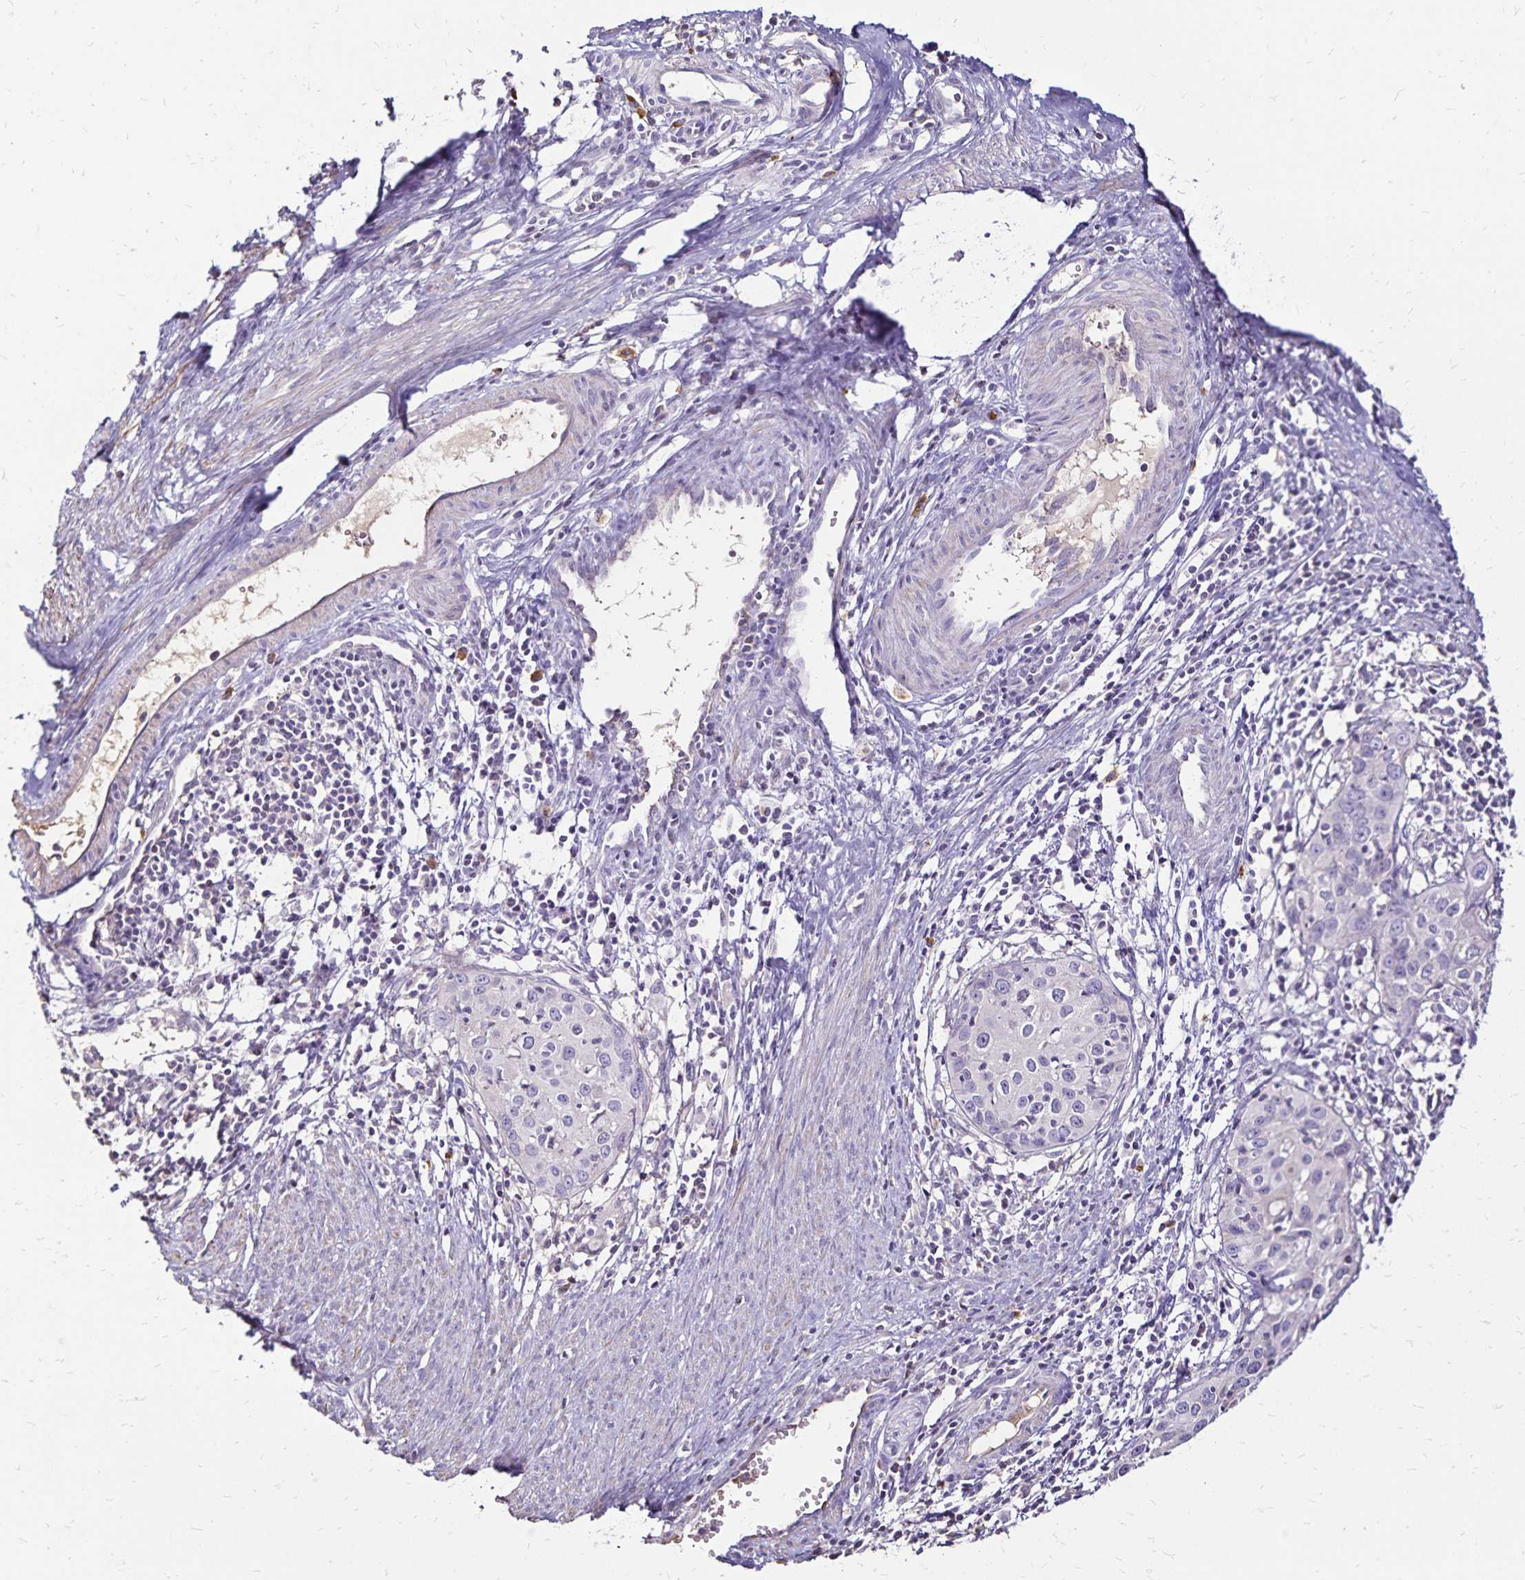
{"staining": {"intensity": "negative", "quantity": "none", "location": "none"}, "tissue": "cervical cancer", "cell_type": "Tumor cells", "image_type": "cancer", "snomed": [{"axis": "morphology", "description": "Squamous cell carcinoma, NOS"}, {"axis": "topography", "description": "Cervix"}], "caption": "An immunohistochemistry (IHC) image of cervical squamous cell carcinoma is shown. There is no staining in tumor cells of cervical squamous cell carcinoma. (Immunohistochemistry (ihc), brightfield microscopy, high magnification).", "gene": "KISS1", "patient": {"sex": "female", "age": 40}}